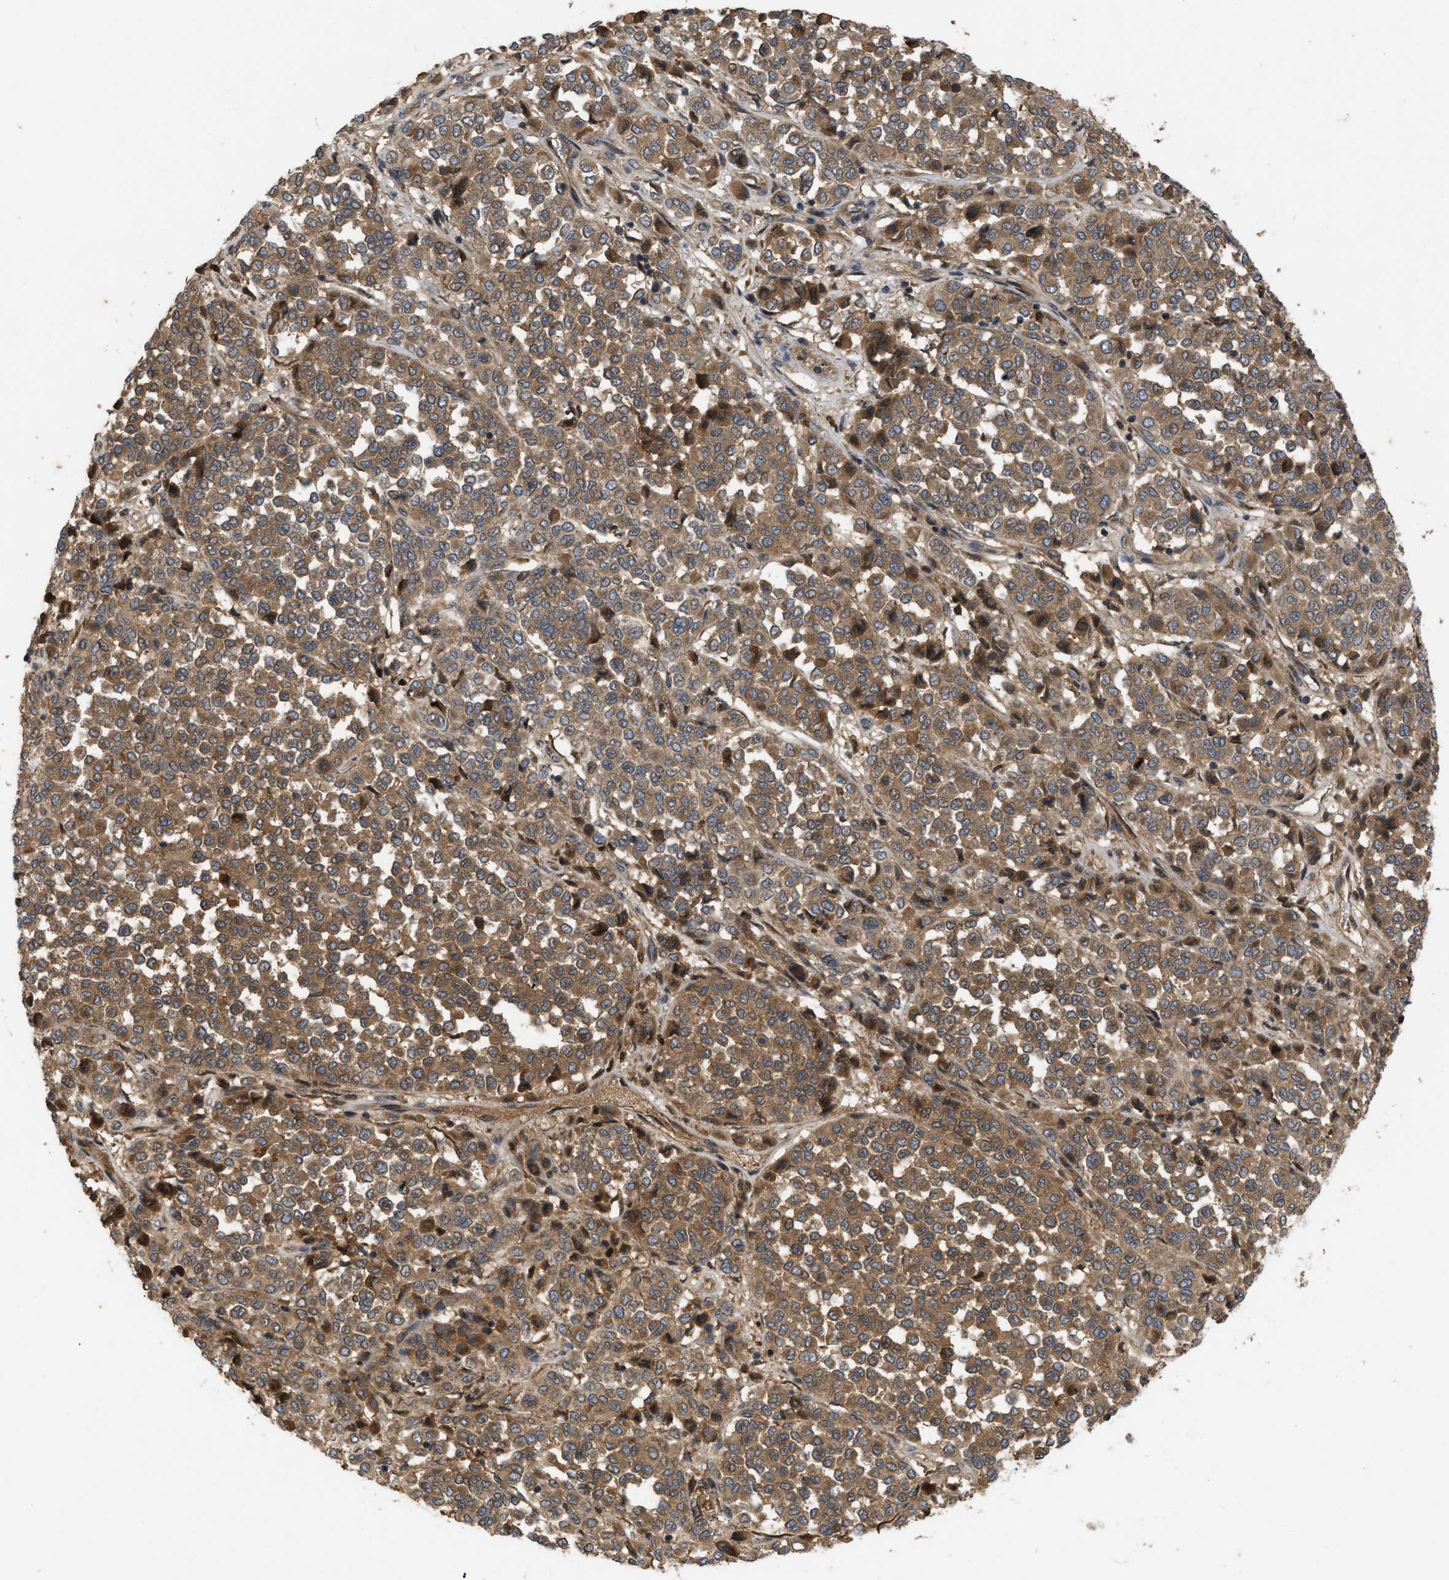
{"staining": {"intensity": "moderate", "quantity": ">75%", "location": "cytoplasmic/membranous"}, "tissue": "melanoma", "cell_type": "Tumor cells", "image_type": "cancer", "snomed": [{"axis": "morphology", "description": "Malignant melanoma, Metastatic site"}, {"axis": "topography", "description": "Pancreas"}], "caption": "High-magnification brightfield microscopy of melanoma stained with DAB (3,3'-diaminobenzidine) (brown) and counterstained with hematoxylin (blue). tumor cells exhibit moderate cytoplasmic/membranous staining is present in approximately>75% of cells.", "gene": "RAB2A", "patient": {"sex": "female", "age": 30}}